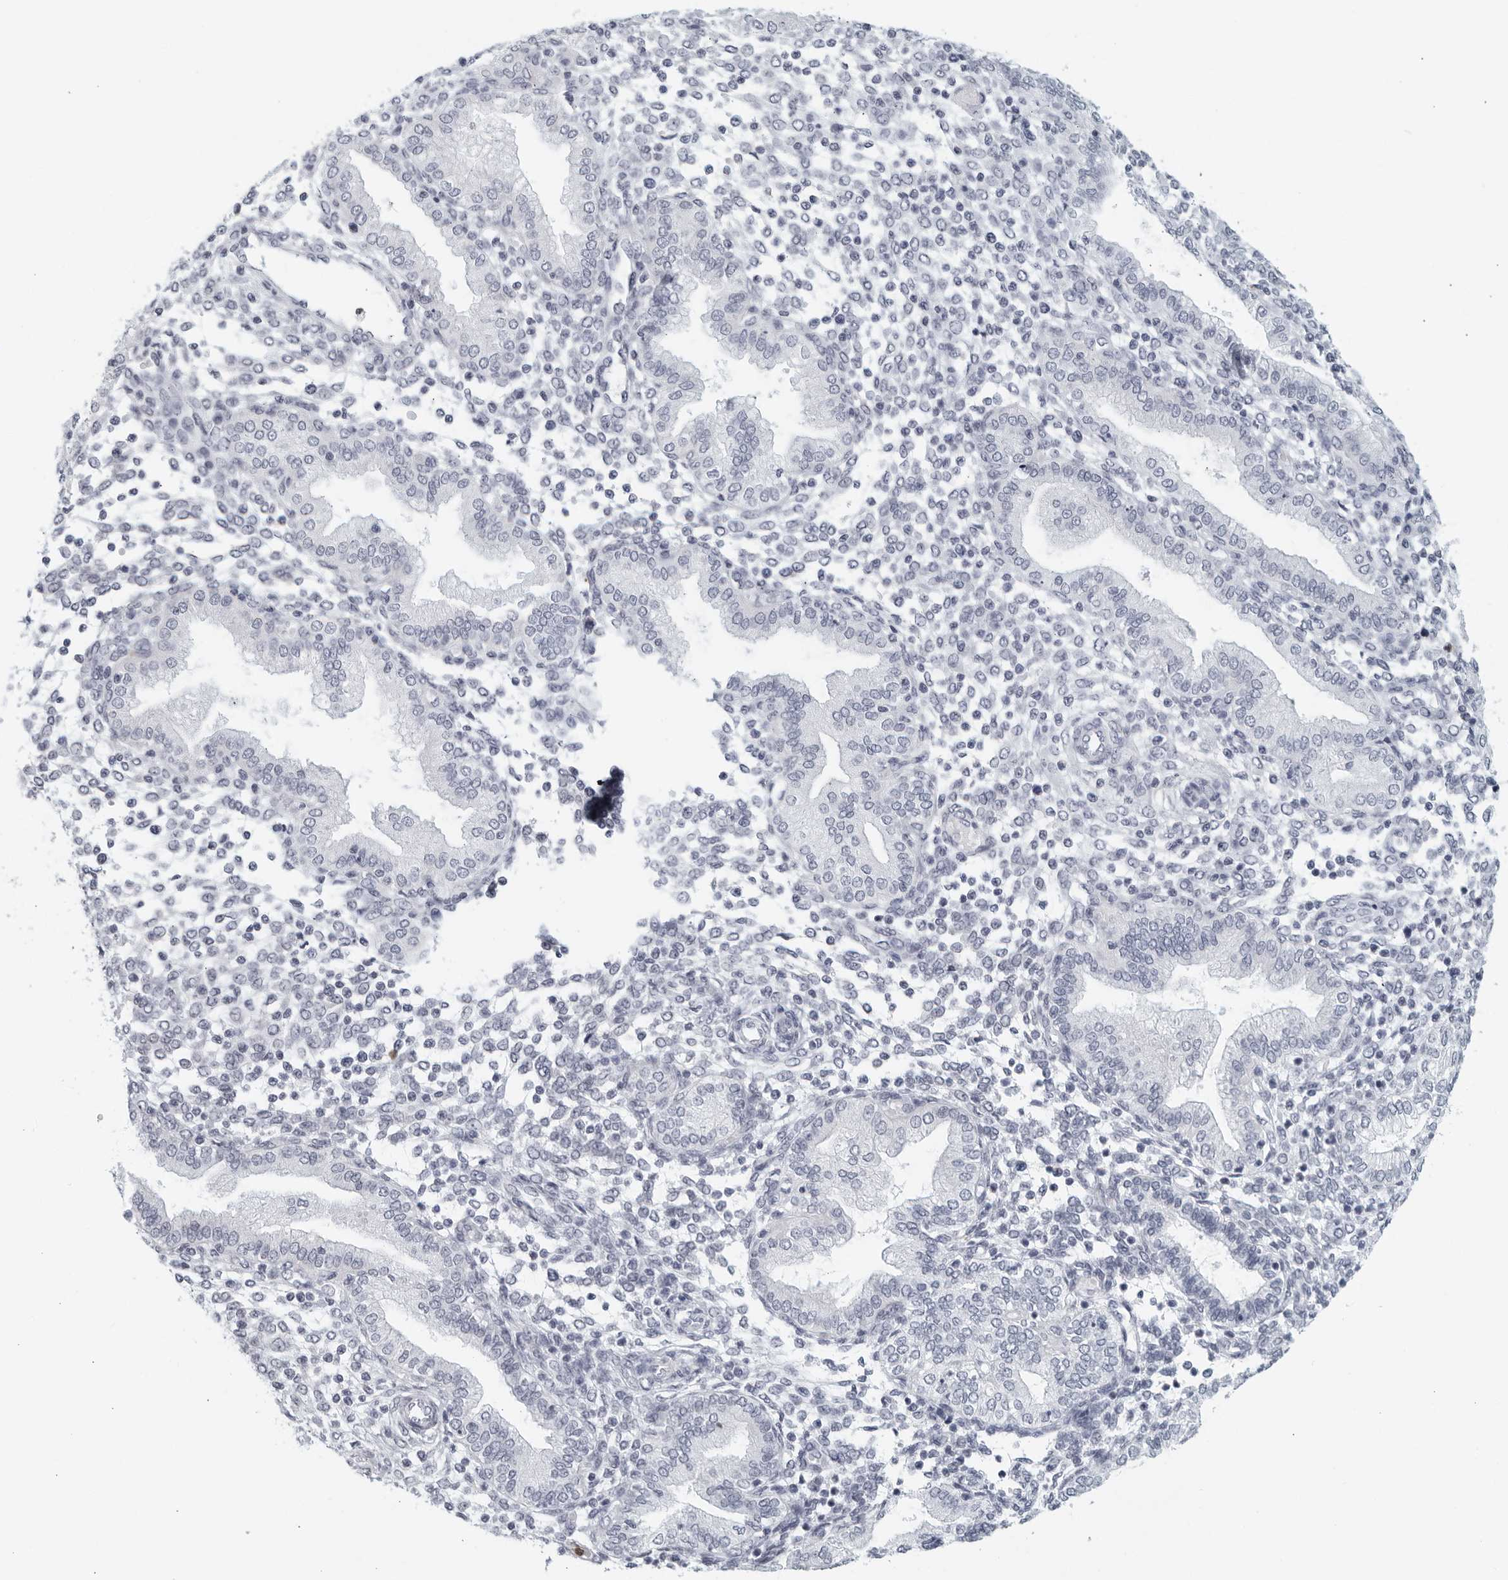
{"staining": {"intensity": "negative", "quantity": "none", "location": "none"}, "tissue": "endometrium", "cell_type": "Cells in endometrial stroma", "image_type": "normal", "snomed": [{"axis": "morphology", "description": "Normal tissue, NOS"}, {"axis": "topography", "description": "Endometrium"}], "caption": "DAB (3,3'-diaminobenzidine) immunohistochemical staining of unremarkable endometrium reveals no significant expression in cells in endometrial stroma. (DAB (3,3'-diaminobenzidine) IHC, high magnification).", "gene": "KLK7", "patient": {"sex": "female", "age": 53}}